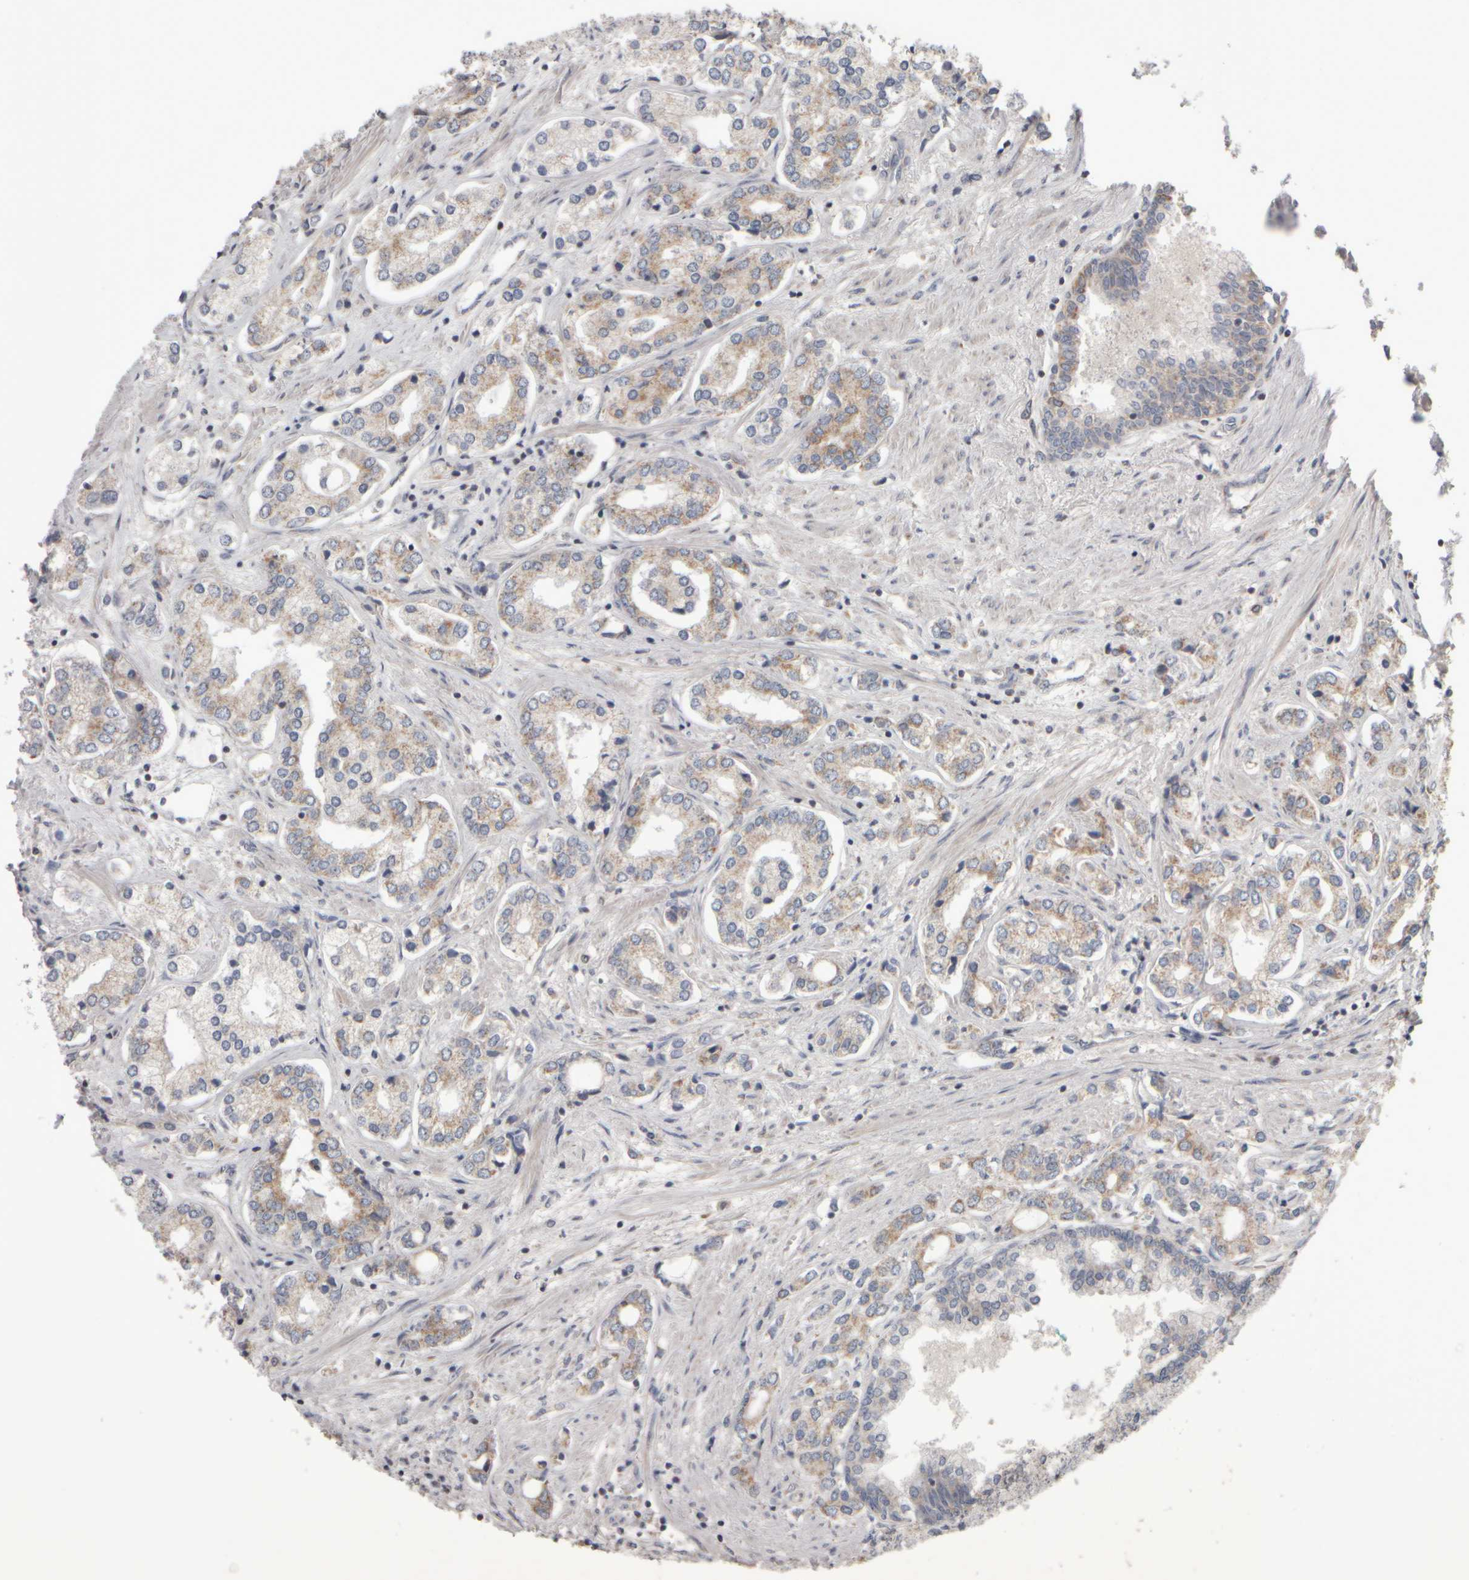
{"staining": {"intensity": "weak", "quantity": "25%-75%", "location": "cytoplasmic/membranous"}, "tissue": "prostate cancer", "cell_type": "Tumor cells", "image_type": "cancer", "snomed": [{"axis": "morphology", "description": "Adenocarcinoma, High grade"}, {"axis": "topography", "description": "Prostate"}], "caption": "Brown immunohistochemical staining in adenocarcinoma (high-grade) (prostate) displays weak cytoplasmic/membranous positivity in about 25%-75% of tumor cells.", "gene": "SCO1", "patient": {"sex": "male", "age": 66}}